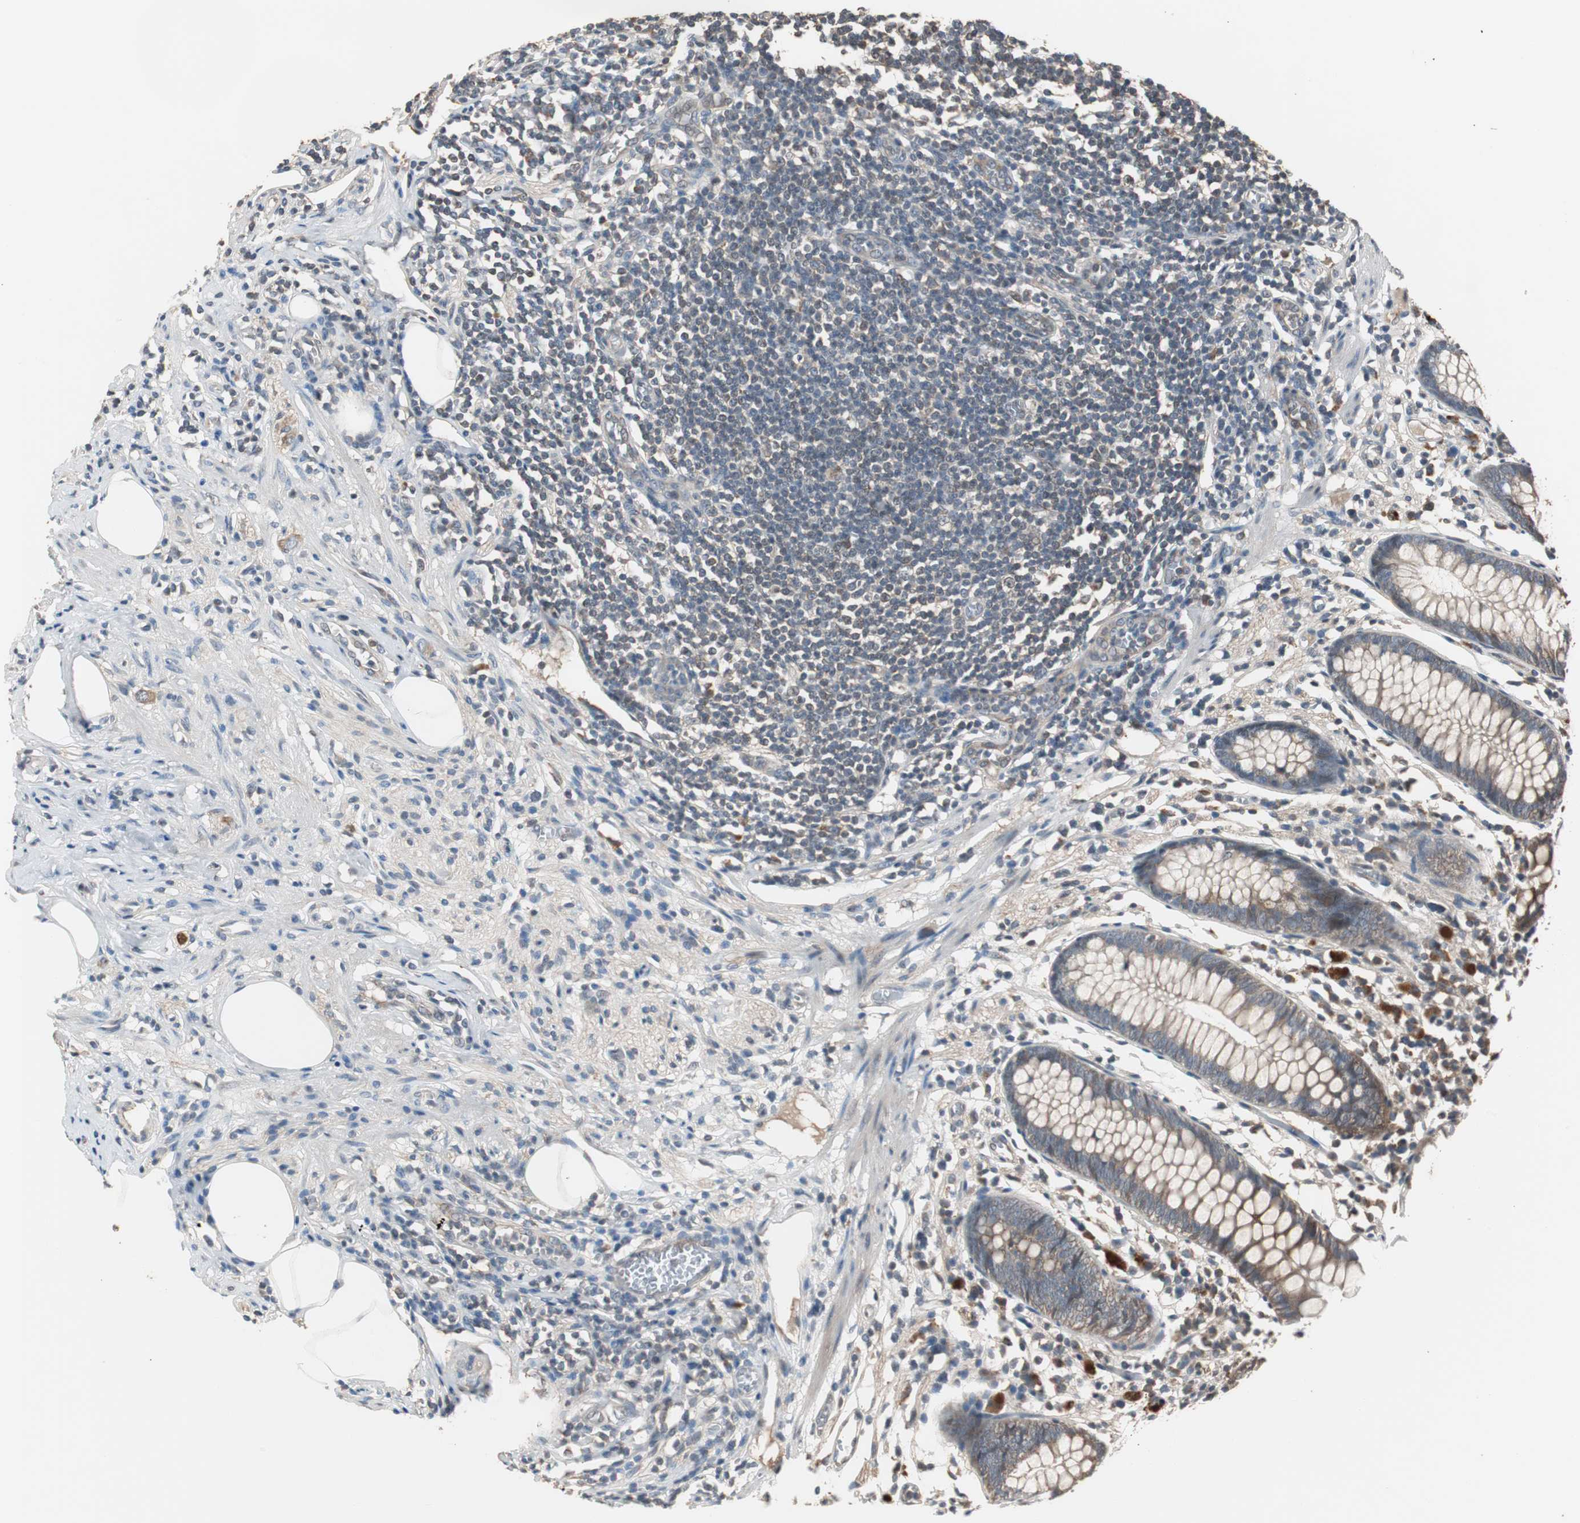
{"staining": {"intensity": "weak", "quantity": ">75%", "location": "cytoplasmic/membranous"}, "tissue": "appendix", "cell_type": "Glandular cells", "image_type": "normal", "snomed": [{"axis": "morphology", "description": "Normal tissue, NOS"}, {"axis": "topography", "description": "Appendix"}], "caption": "Immunohistochemical staining of normal human appendix displays weak cytoplasmic/membranous protein expression in approximately >75% of glandular cells.", "gene": "ZMPSTE24", "patient": {"sex": "male", "age": 38}}